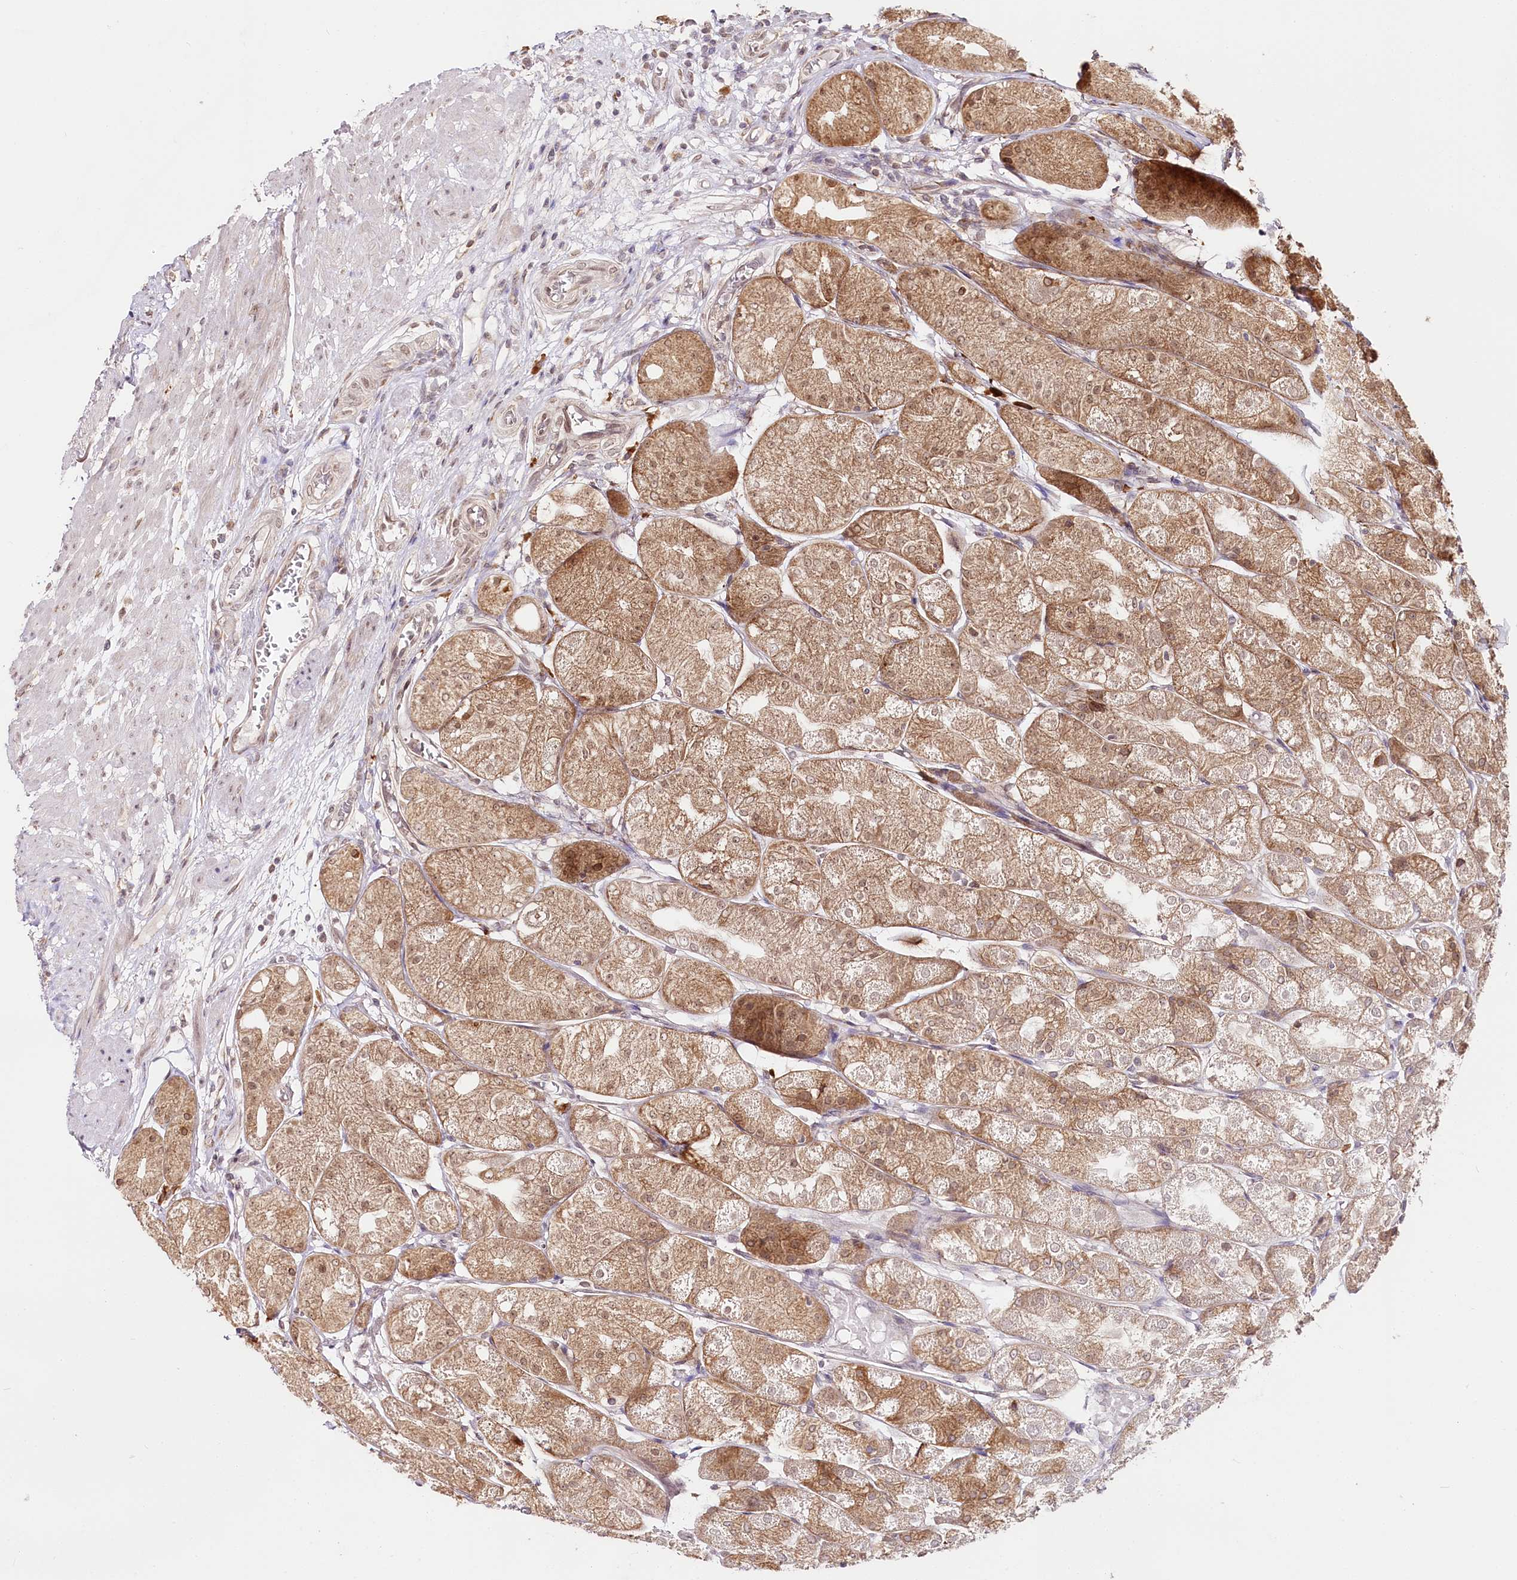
{"staining": {"intensity": "moderate", "quantity": ">75%", "location": "cytoplasmic/membranous,nuclear"}, "tissue": "stomach", "cell_type": "Glandular cells", "image_type": "normal", "snomed": [{"axis": "morphology", "description": "Normal tissue, NOS"}, {"axis": "topography", "description": "Stomach, upper"}], "caption": "About >75% of glandular cells in normal human stomach reveal moderate cytoplasmic/membranous,nuclear protein staining as visualized by brown immunohistochemical staining.", "gene": "CNPY2", "patient": {"sex": "male", "age": 72}}